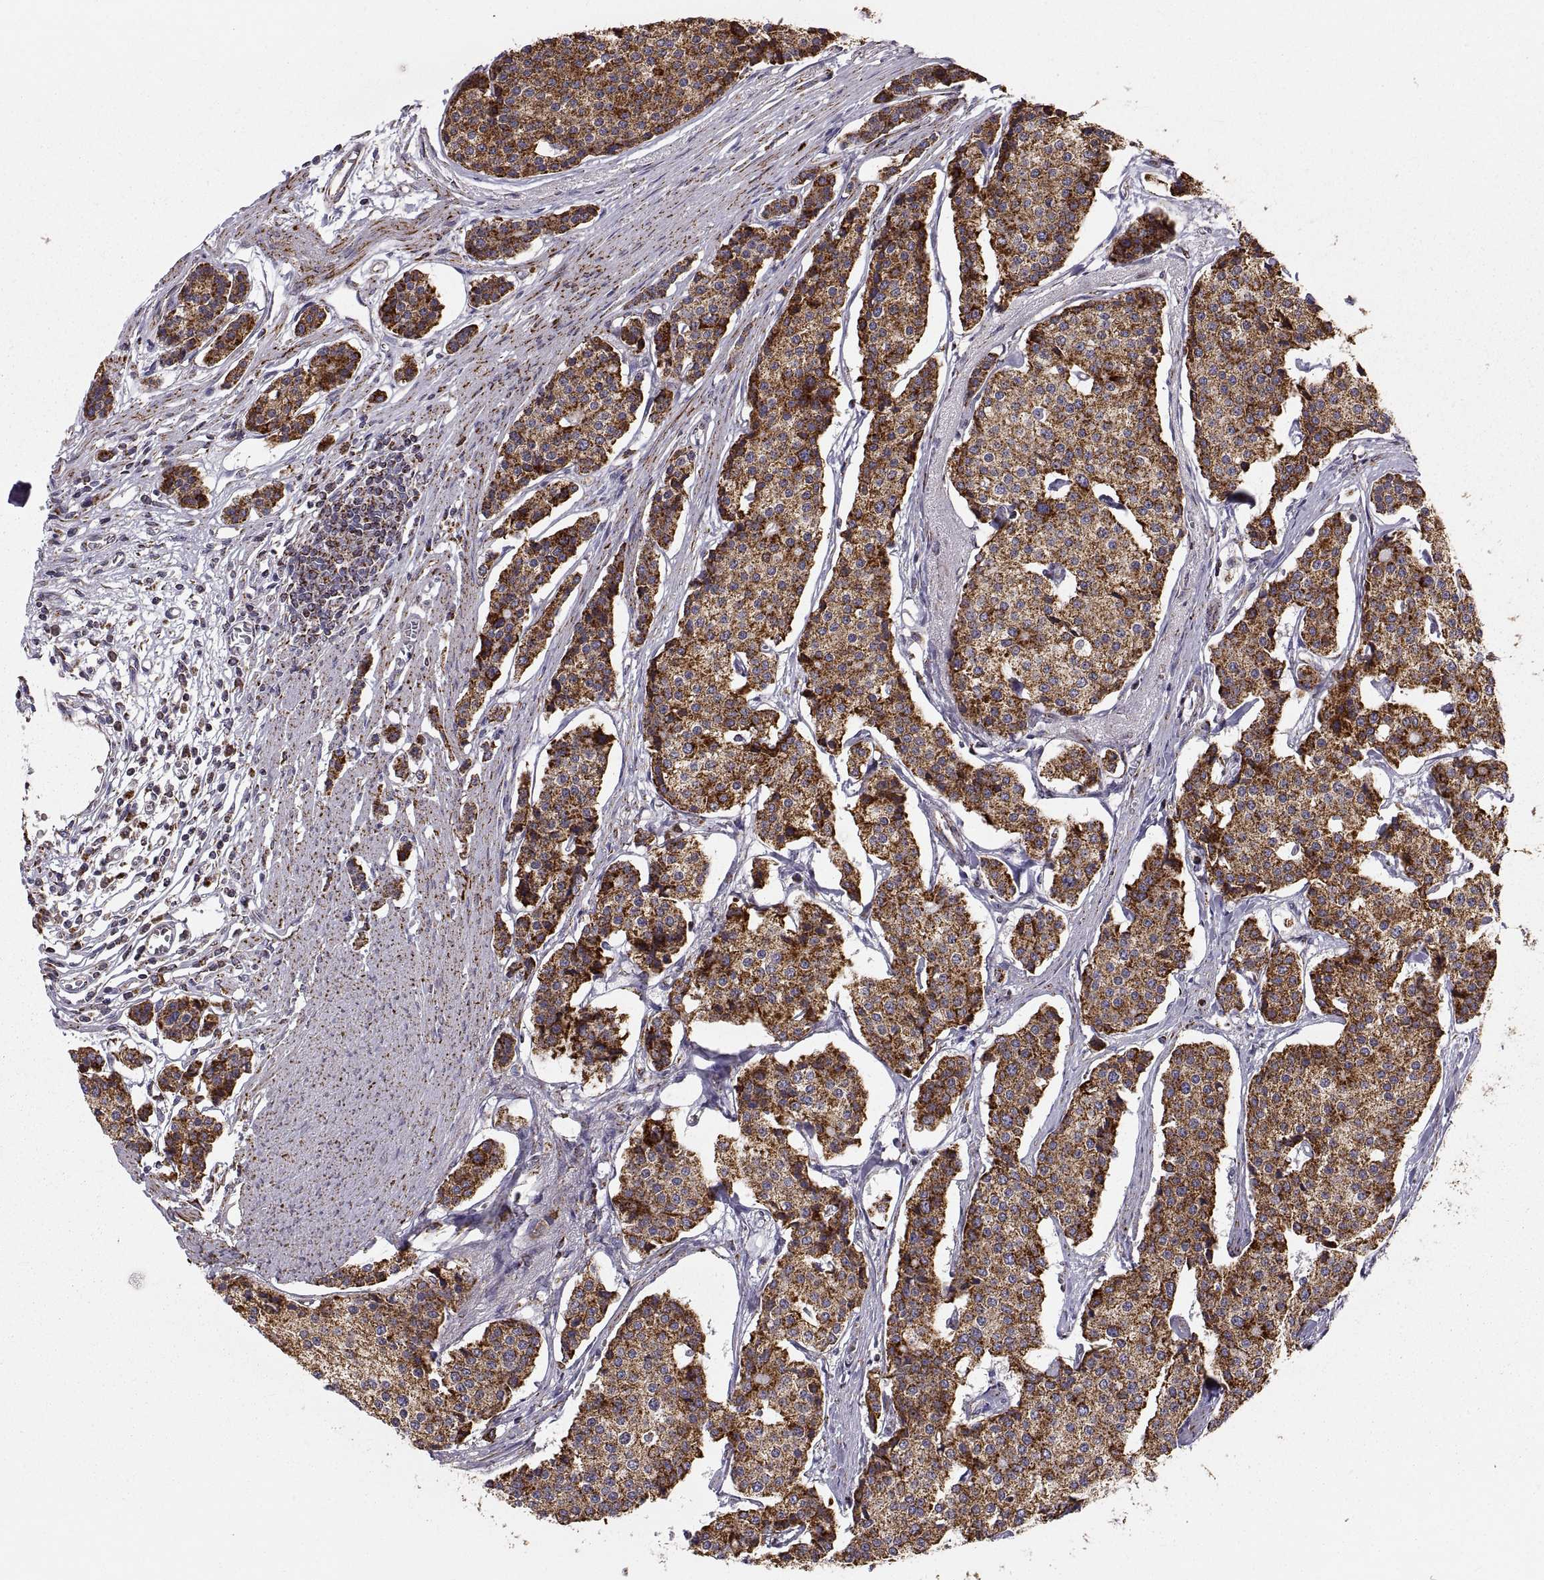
{"staining": {"intensity": "strong", "quantity": ">75%", "location": "cytoplasmic/membranous"}, "tissue": "carcinoid", "cell_type": "Tumor cells", "image_type": "cancer", "snomed": [{"axis": "morphology", "description": "Carcinoid, malignant, NOS"}, {"axis": "topography", "description": "Small intestine"}], "caption": "Immunohistochemistry histopathology image of neoplastic tissue: carcinoid stained using IHC exhibits high levels of strong protein expression localized specifically in the cytoplasmic/membranous of tumor cells, appearing as a cytoplasmic/membranous brown color.", "gene": "ARSD", "patient": {"sex": "female", "age": 65}}